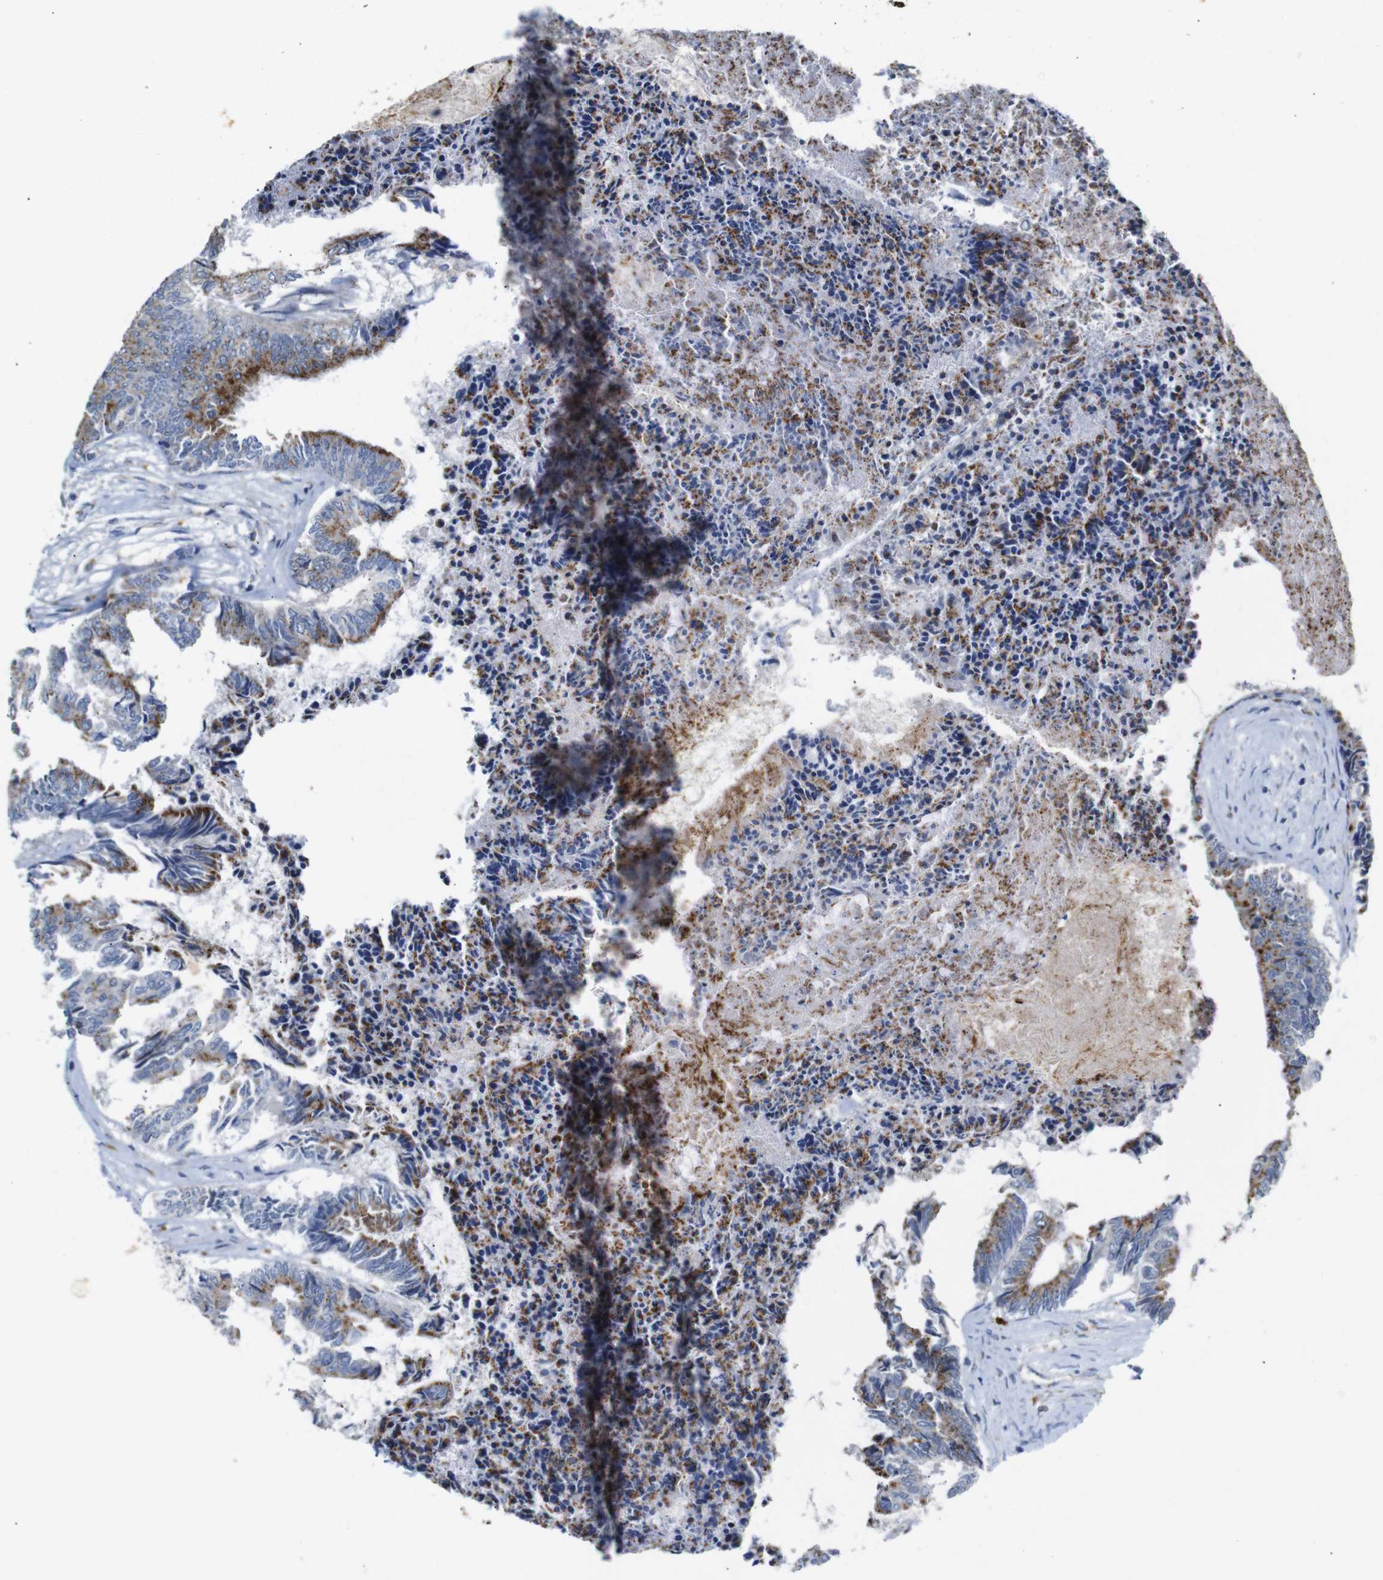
{"staining": {"intensity": "moderate", "quantity": ">75%", "location": "cytoplasmic/membranous"}, "tissue": "colorectal cancer", "cell_type": "Tumor cells", "image_type": "cancer", "snomed": [{"axis": "morphology", "description": "Adenocarcinoma, NOS"}, {"axis": "topography", "description": "Rectum"}], "caption": "Immunohistochemistry (IHC) of human colorectal cancer demonstrates medium levels of moderate cytoplasmic/membranous staining in approximately >75% of tumor cells.", "gene": "NHLRC3", "patient": {"sex": "male", "age": 63}}